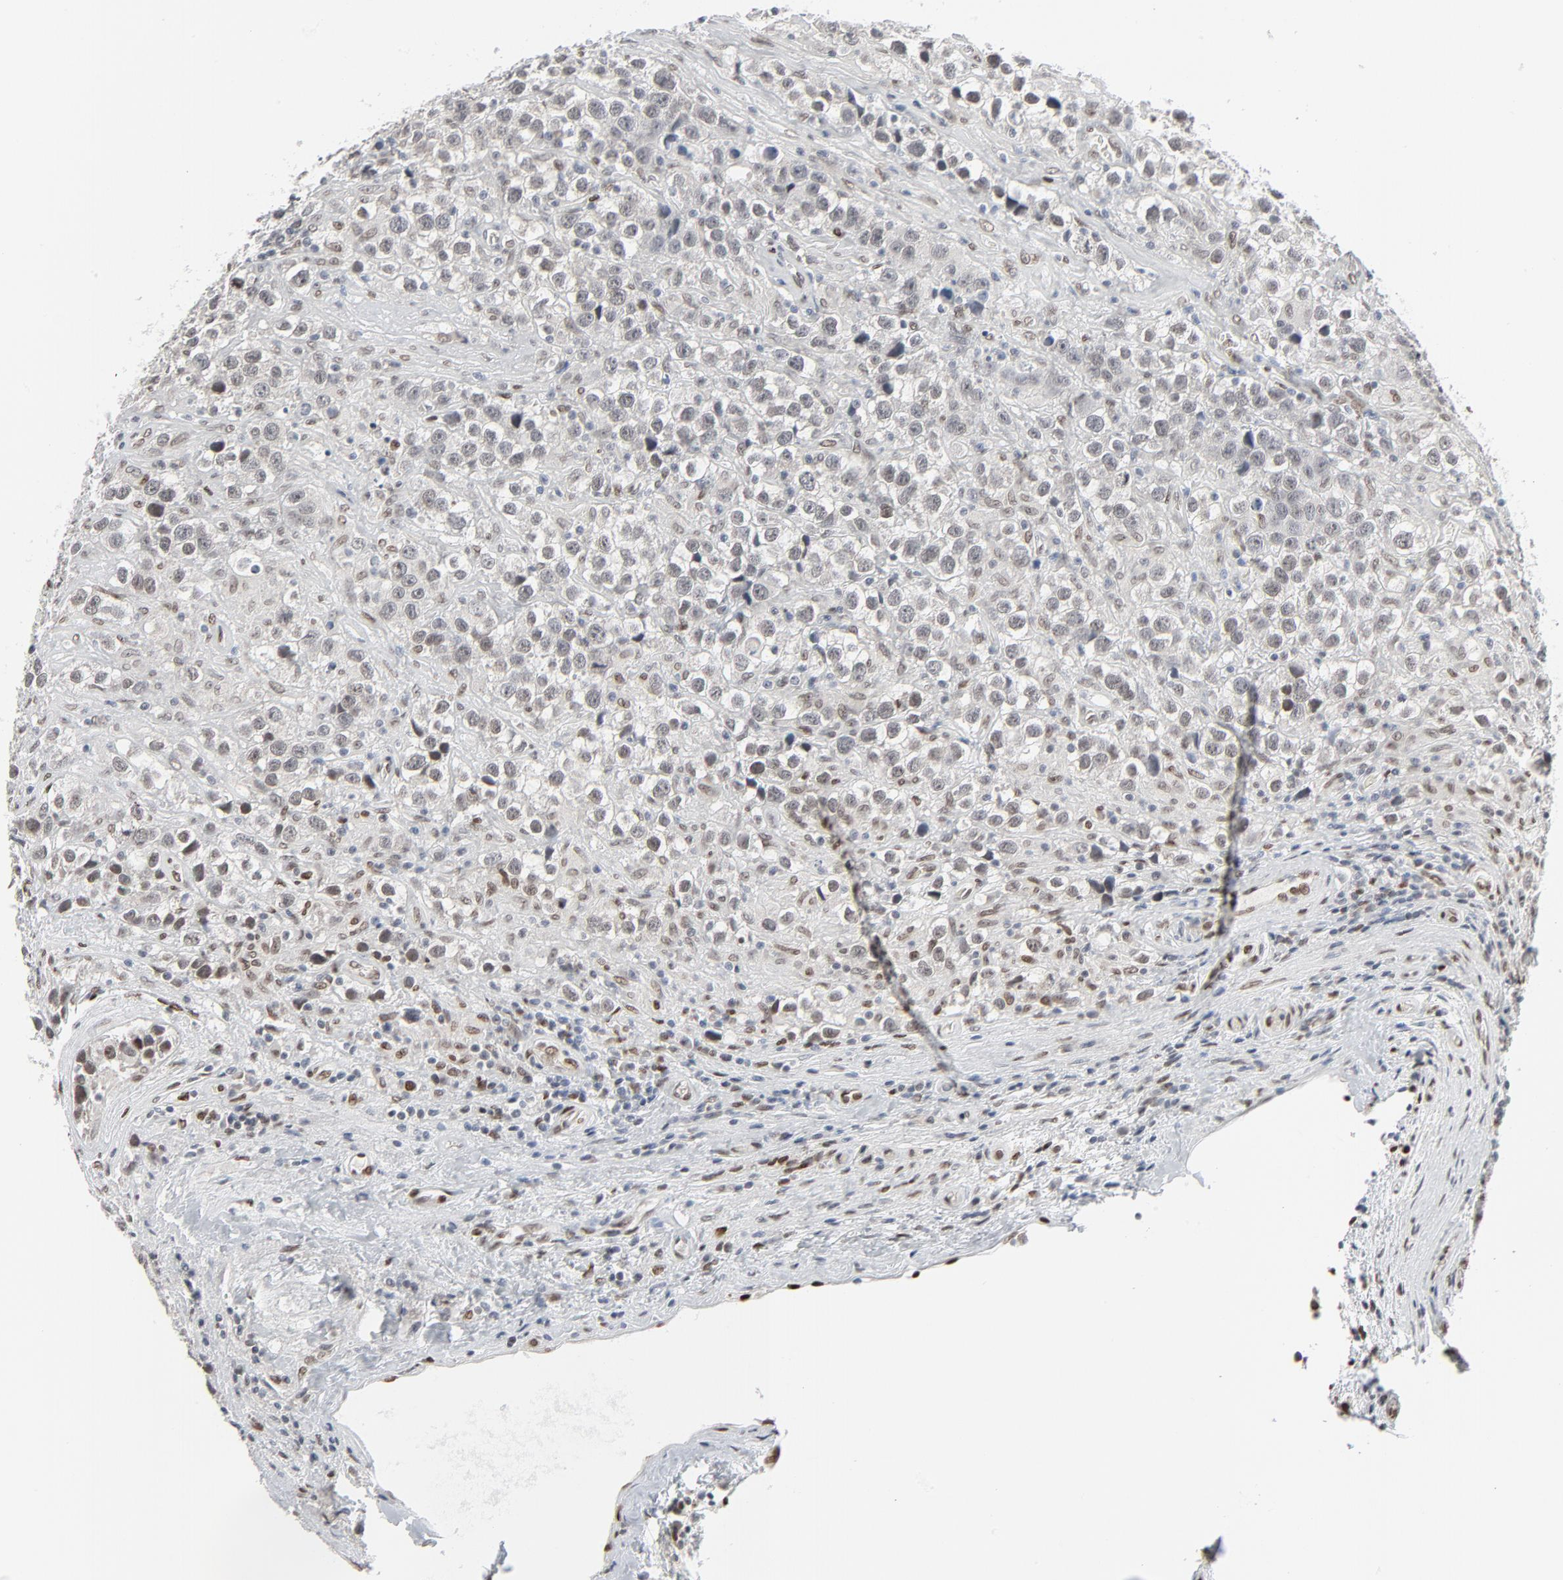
{"staining": {"intensity": "weak", "quantity": "25%-75%", "location": "nuclear"}, "tissue": "testis cancer", "cell_type": "Tumor cells", "image_type": "cancer", "snomed": [{"axis": "morphology", "description": "Seminoma, NOS"}, {"axis": "topography", "description": "Testis"}], "caption": "Weak nuclear positivity is identified in about 25%-75% of tumor cells in testis cancer.", "gene": "CUX1", "patient": {"sex": "male", "age": 43}}